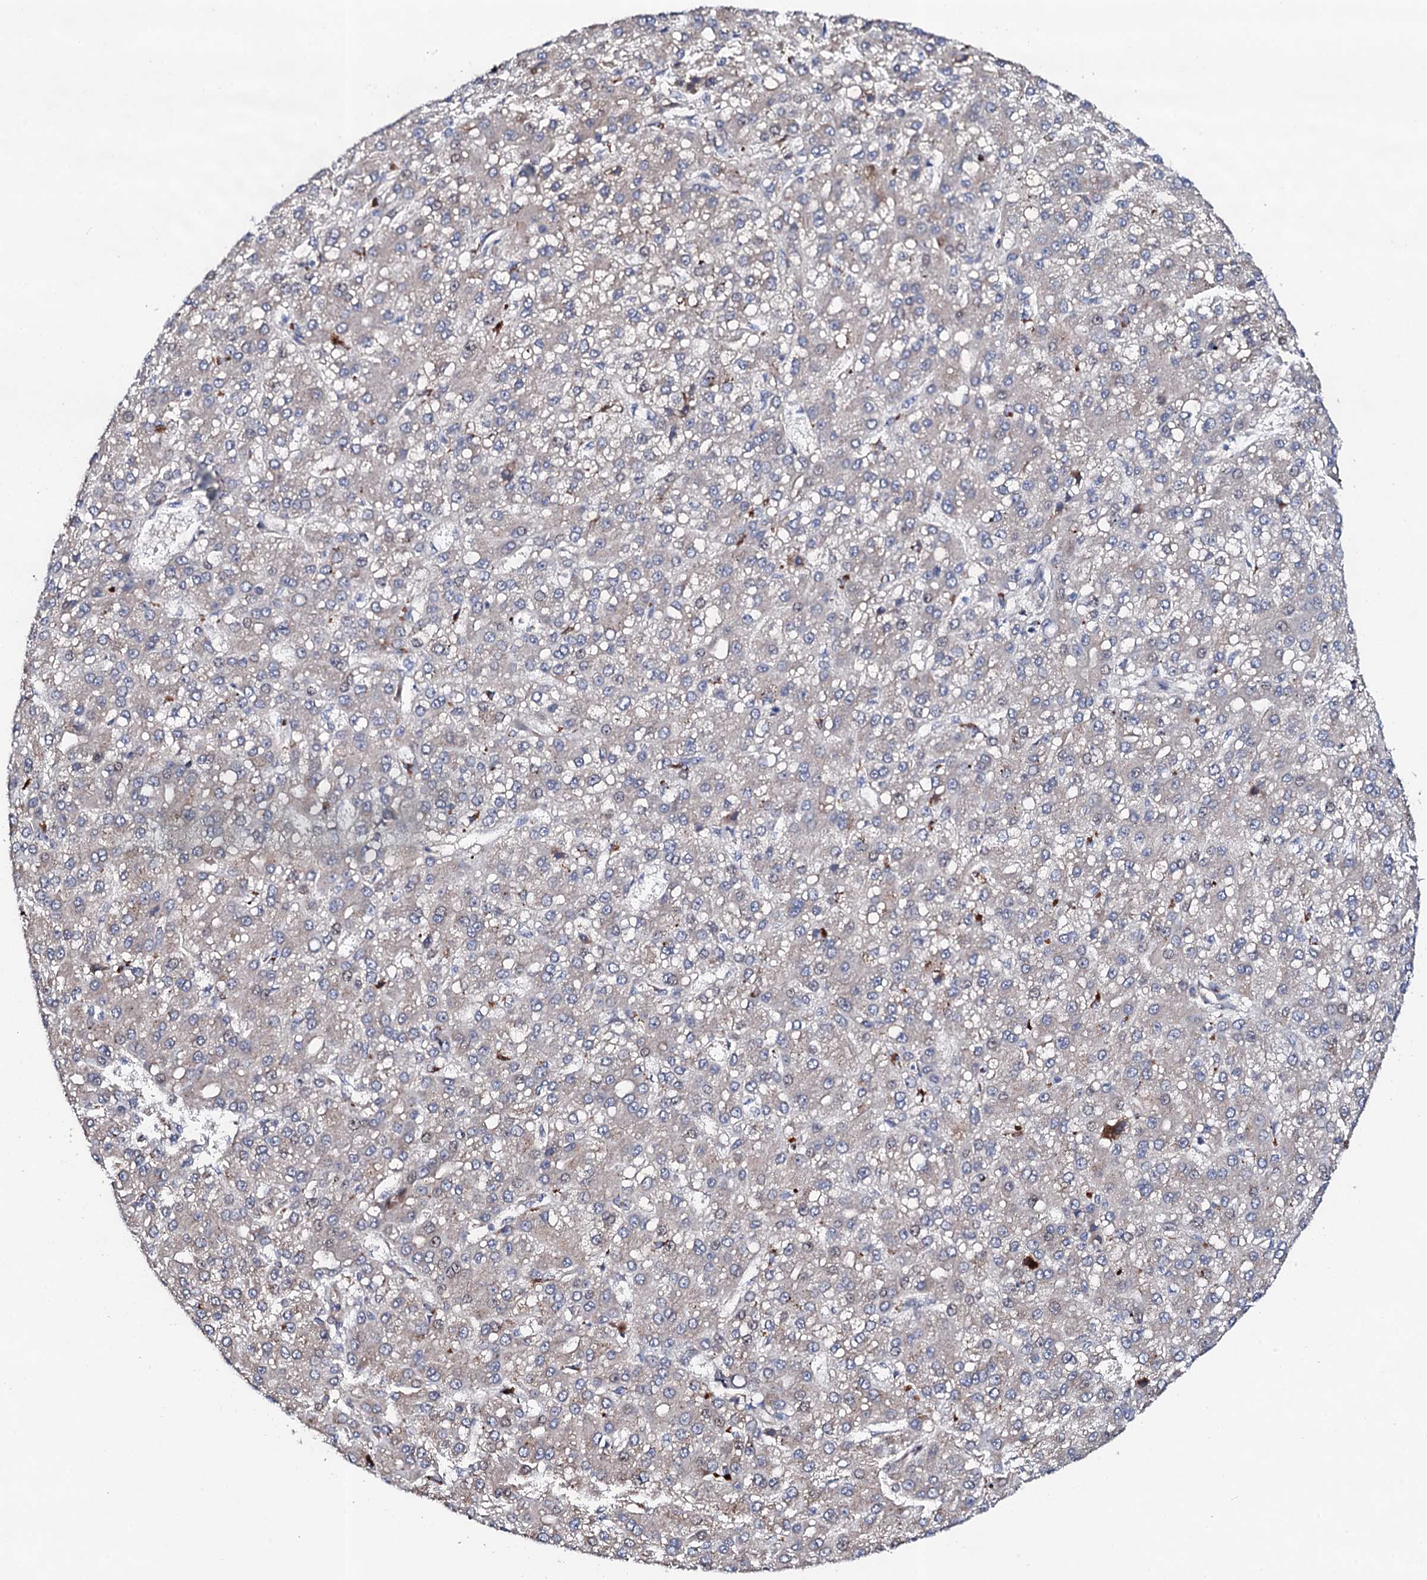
{"staining": {"intensity": "weak", "quantity": "<25%", "location": "cytoplasmic/membranous"}, "tissue": "liver cancer", "cell_type": "Tumor cells", "image_type": "cancer", "snomed": [{"axis": "morphology", "description": "Carcinoma, Hepatocellular, NOS"}, {"axis": "topography", "description": "Liver"}], "caption": "High power microscopy photomicrograph of an immunohistochemistry micrograph of hepatocellular carcinoma (liver), revealing no significant positivity in tumor cells.", "gene": "CIAO2A", "patient": {"sex": "male", "age": 67}}